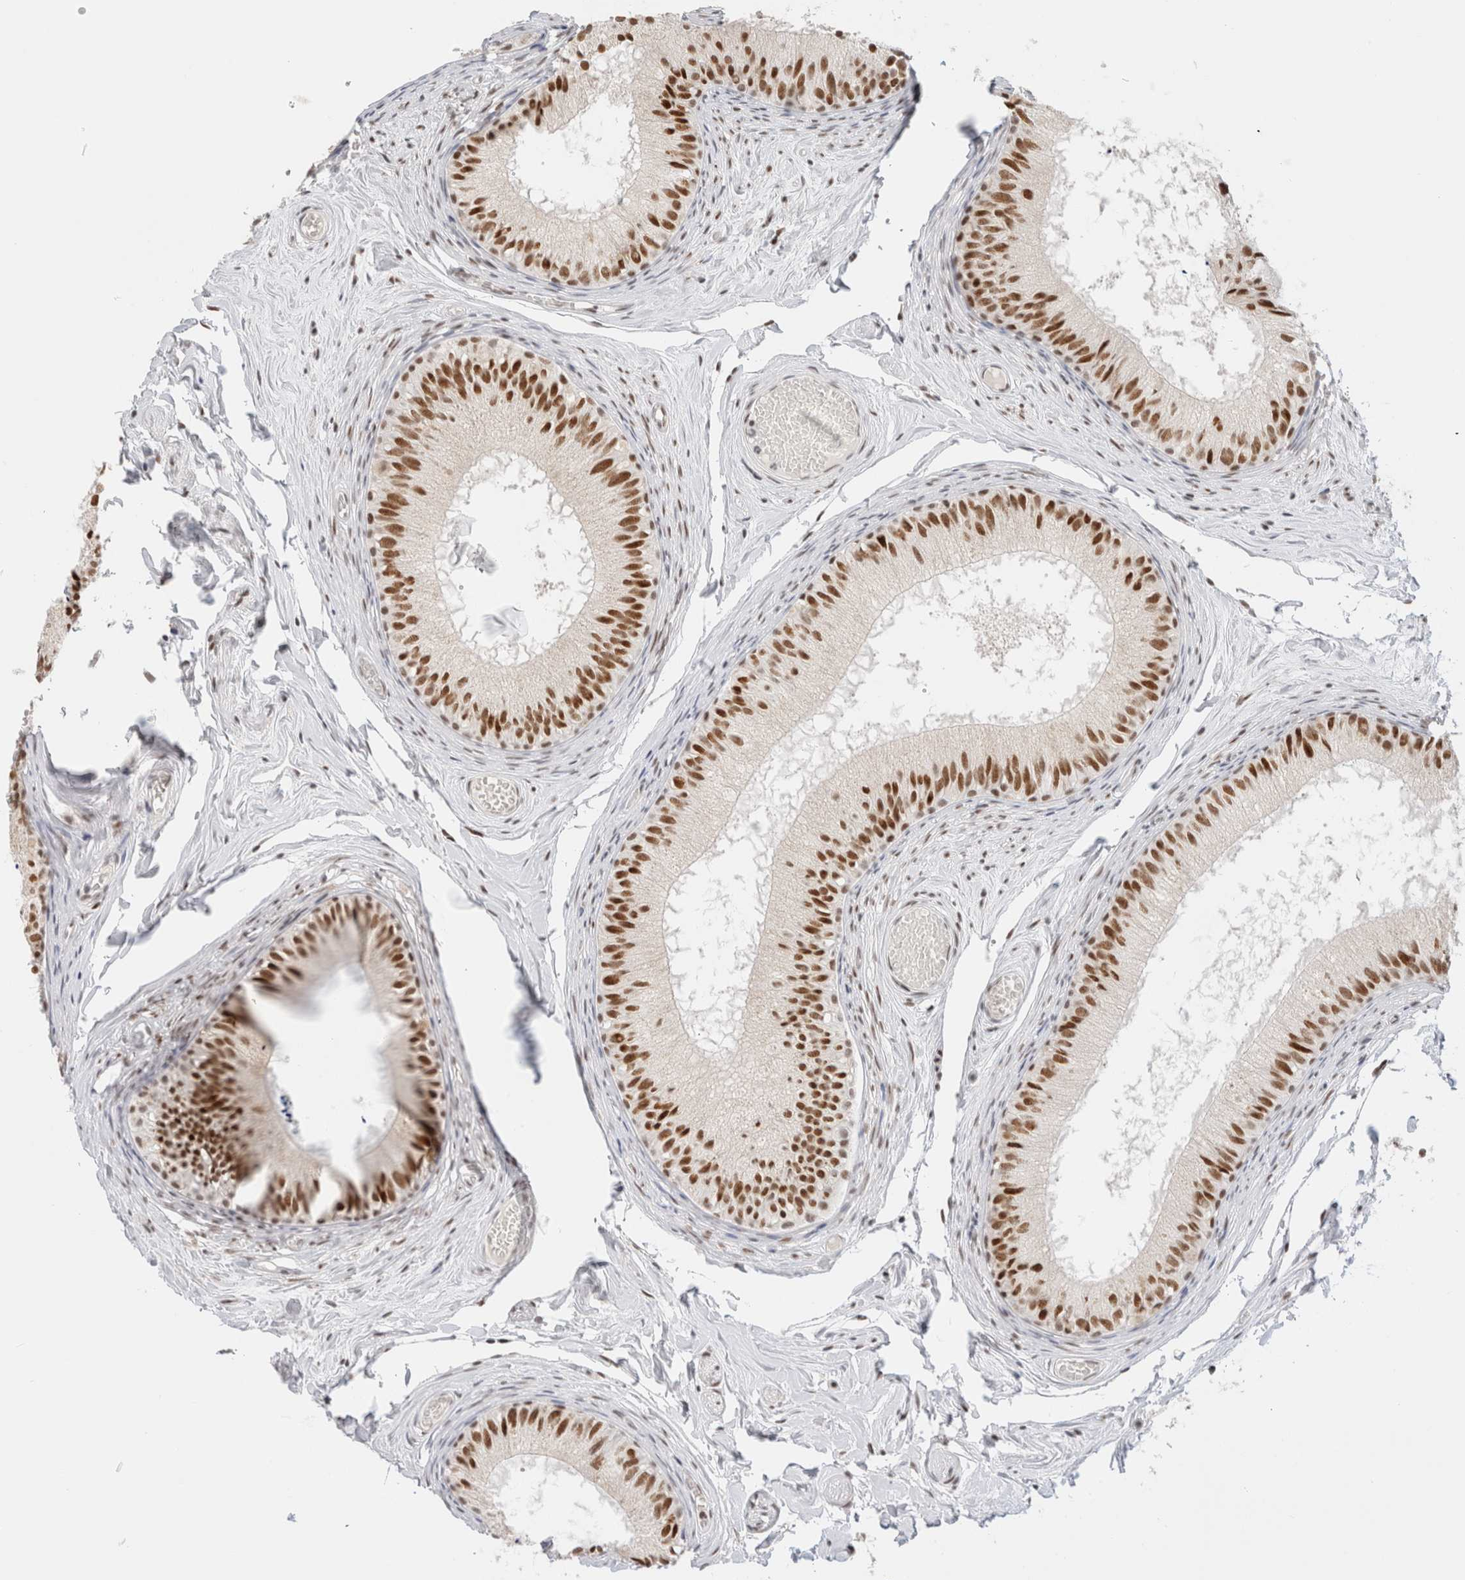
{"staining": {"intensity": "moderate", "quantity": ">75%", "location": "nuclear"}, "tissue": "epididymis", "cell_type": "Glandular cells", "image_type": "normal", "snomed": [{"axis": "morphology", "description": "Normal tissue, NOS"}, {"axis": "topography", "description": "Epididymis"}], "caption": "Brown immunohistochemical staining in normal human epididymis demonstrates moderate nuclear positivity in approximately >75% of glandular cells.", "gene": "ZNF282", "patient": {"sex": "male", "age": 46}}